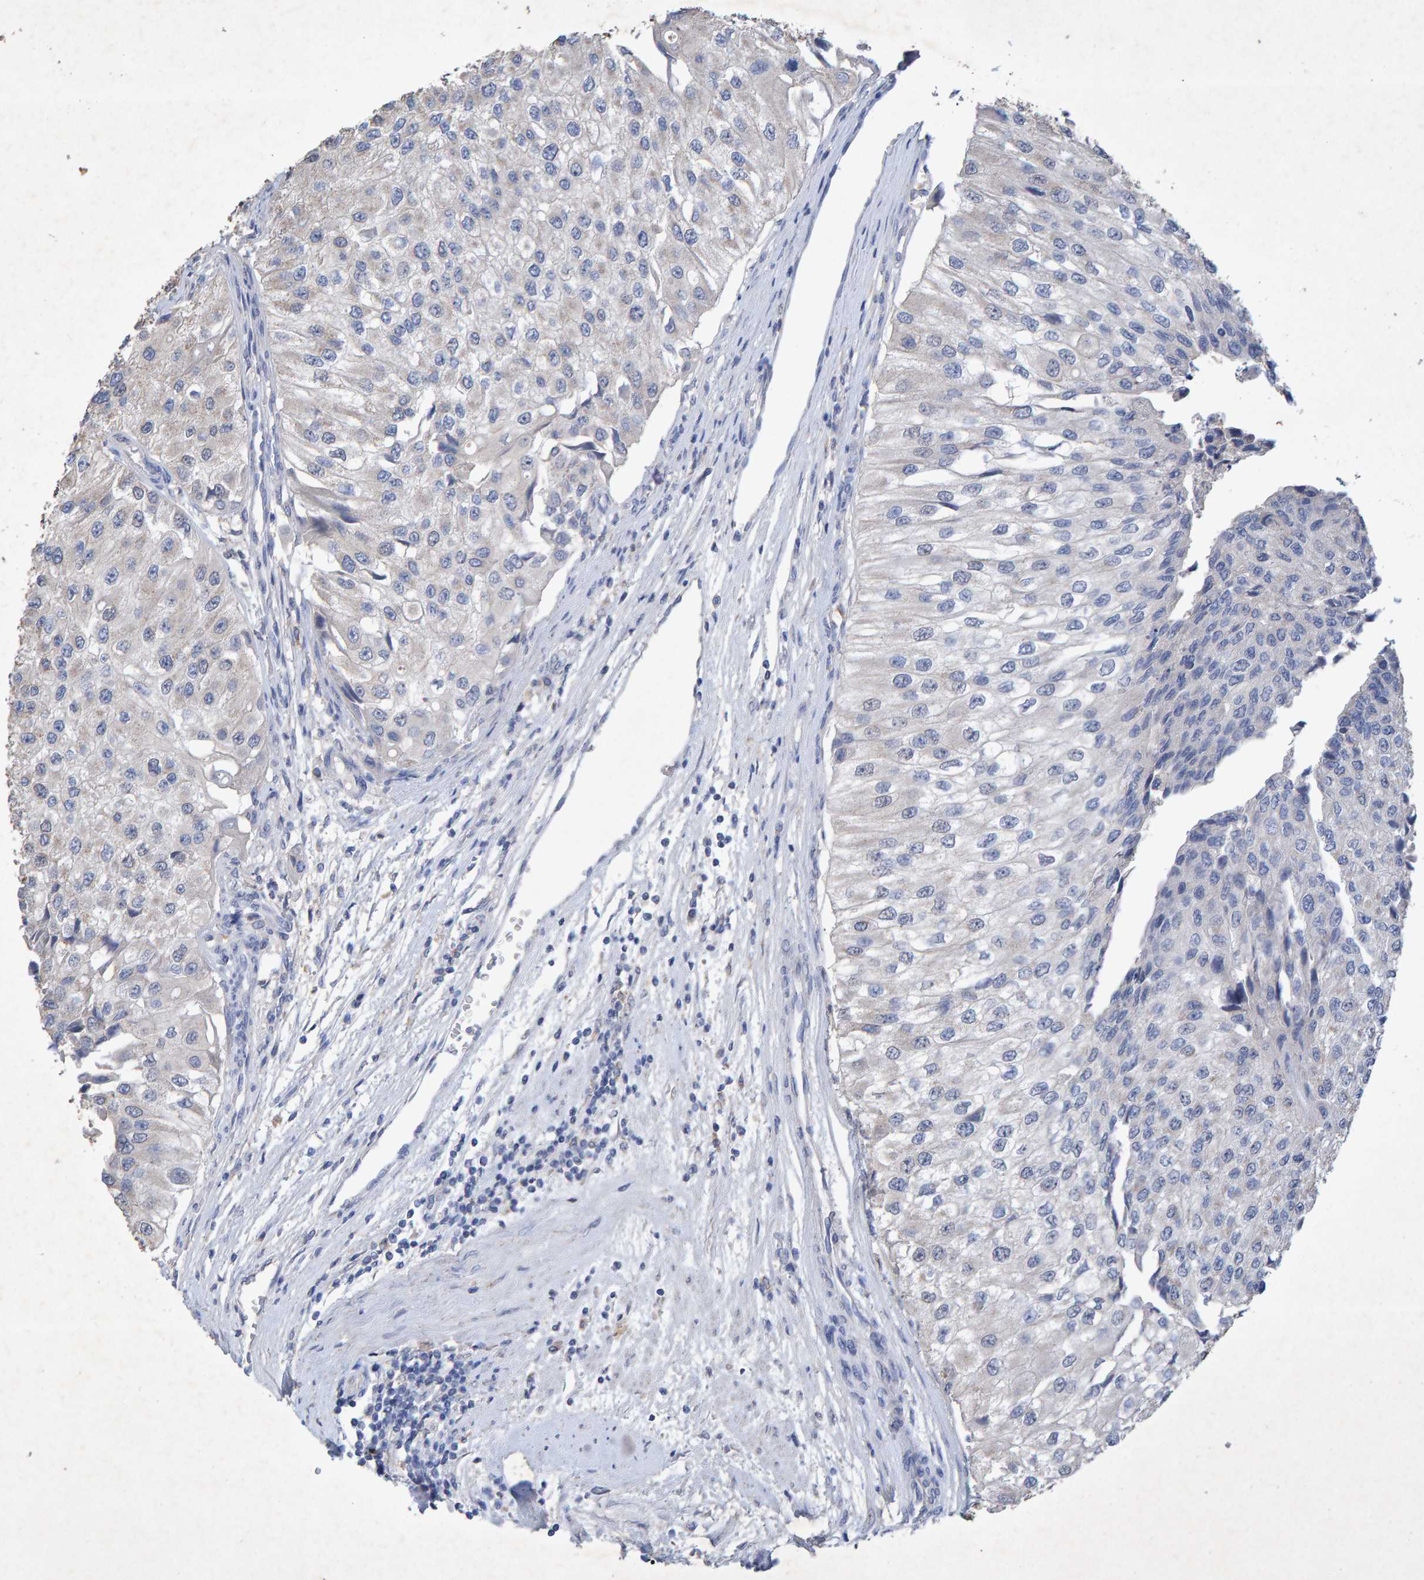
{"staining": {"intensity": "negative", "quantity": "none", "location": "none"}, "tissue": "urothelial cancer", "cell_type": "Tumor cells", "image_type": "cancer", "snomed": [{"axis": "morphology", "description": "Urothelial carcinoma, High grade"}, {"axis": "topography", "description": "Kidney"}, {"axis": "topography", "description": "Urinary bladder"}], "caption": "Immunohistochemistry (IHC) of urothelial cancer demonstrates no expression in tumor cells.", "gene": "CTH", "patient": {"sex": "male", "age": 77}}